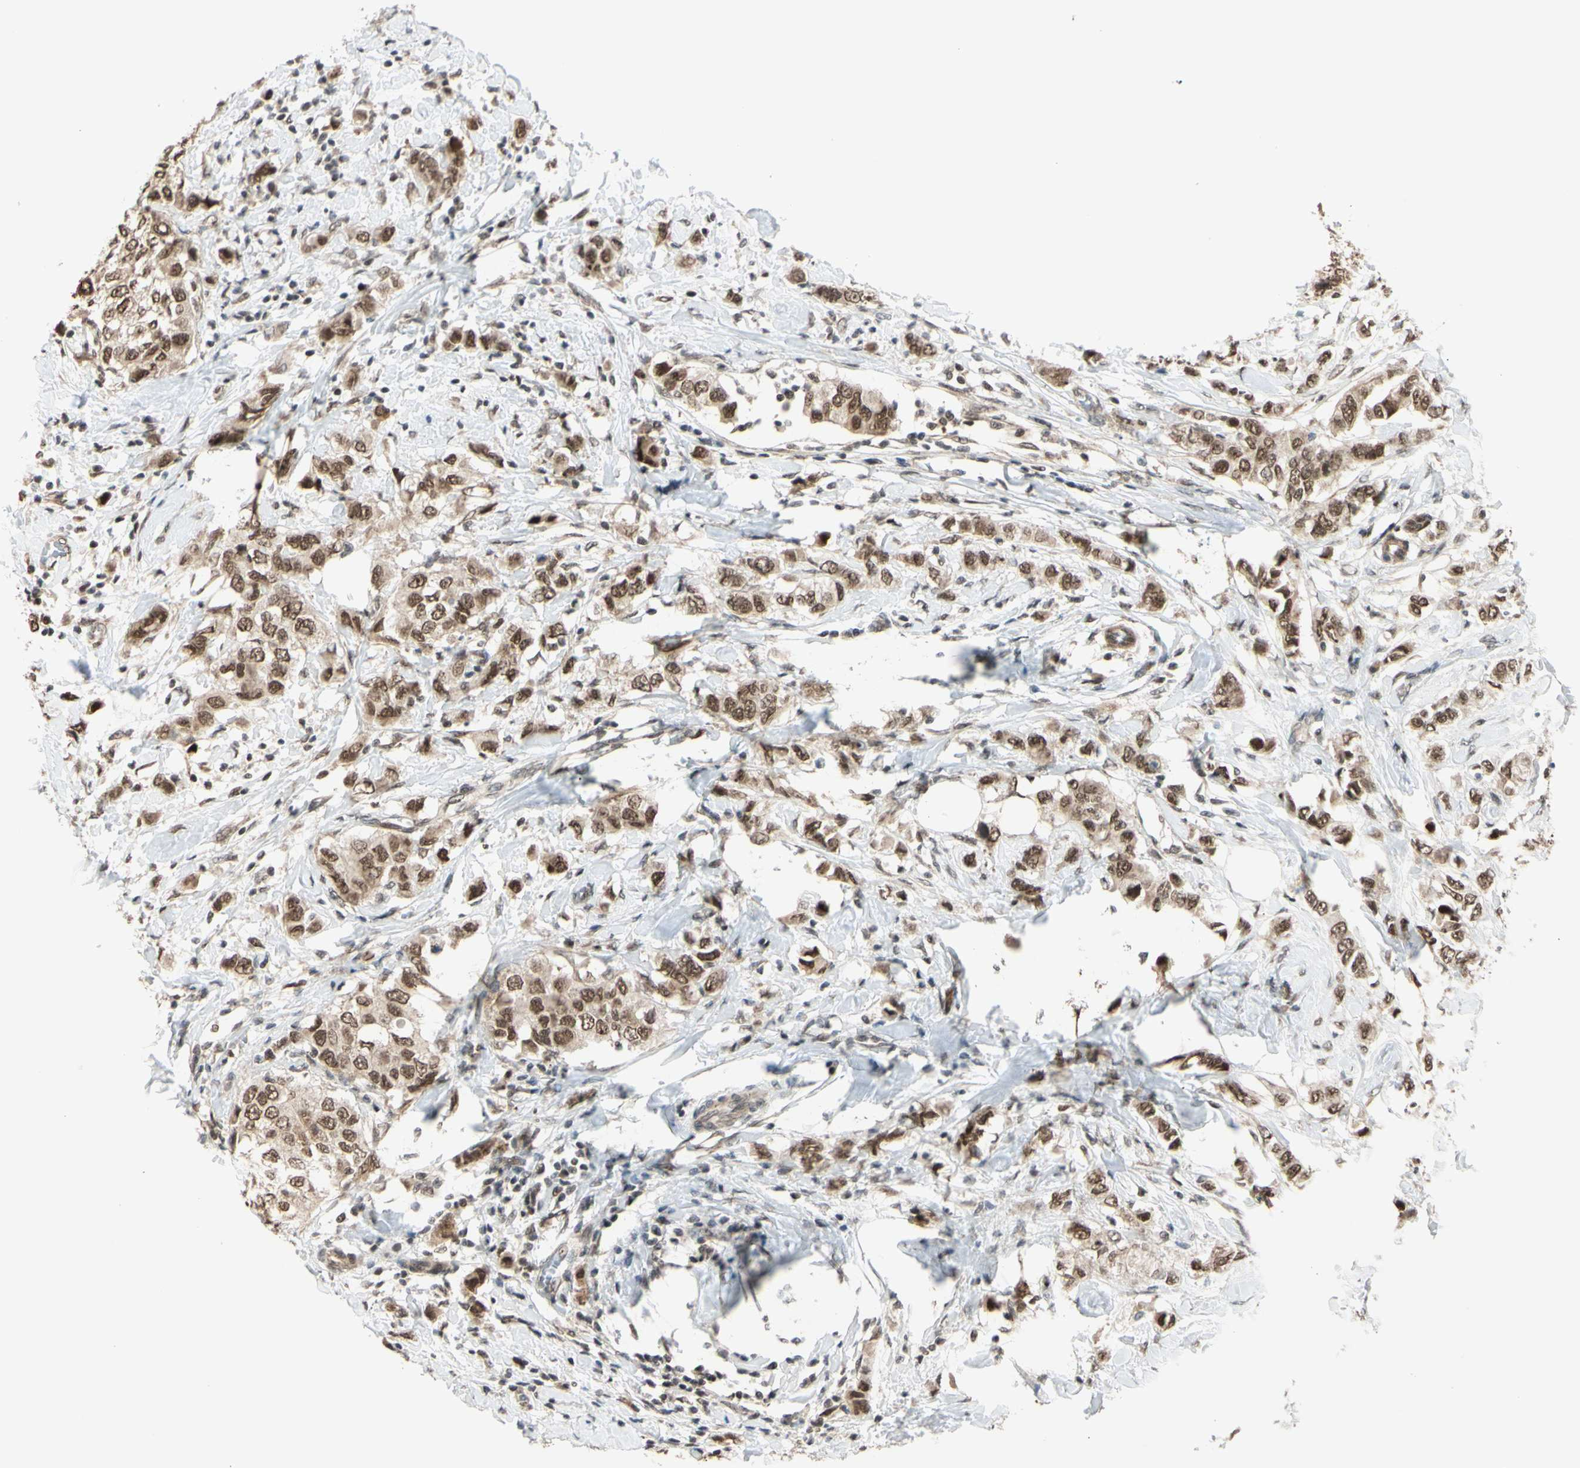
{"staining": {"intensity": "moderate", "quantity": ">75%", "location": "cytoplasmic/membranous,nuclear"}, "tissue": "breast cancer", "cell_type": "Tumor cells", "image_type": "cancer", "snomed": [{"axis": "morphology", "description": "Duct carcinoma"}, {"axis": "topography", "description": "Breast"}], "caption": "A histopathology image of intraductal carcinoma (breast) stained for a protein demonstrates moderate cytoplasmic/membranous and nuclear brown staining in tumor cells.", "gene": "BRMS1", "patient": {"sex": "female", "age": 50}}